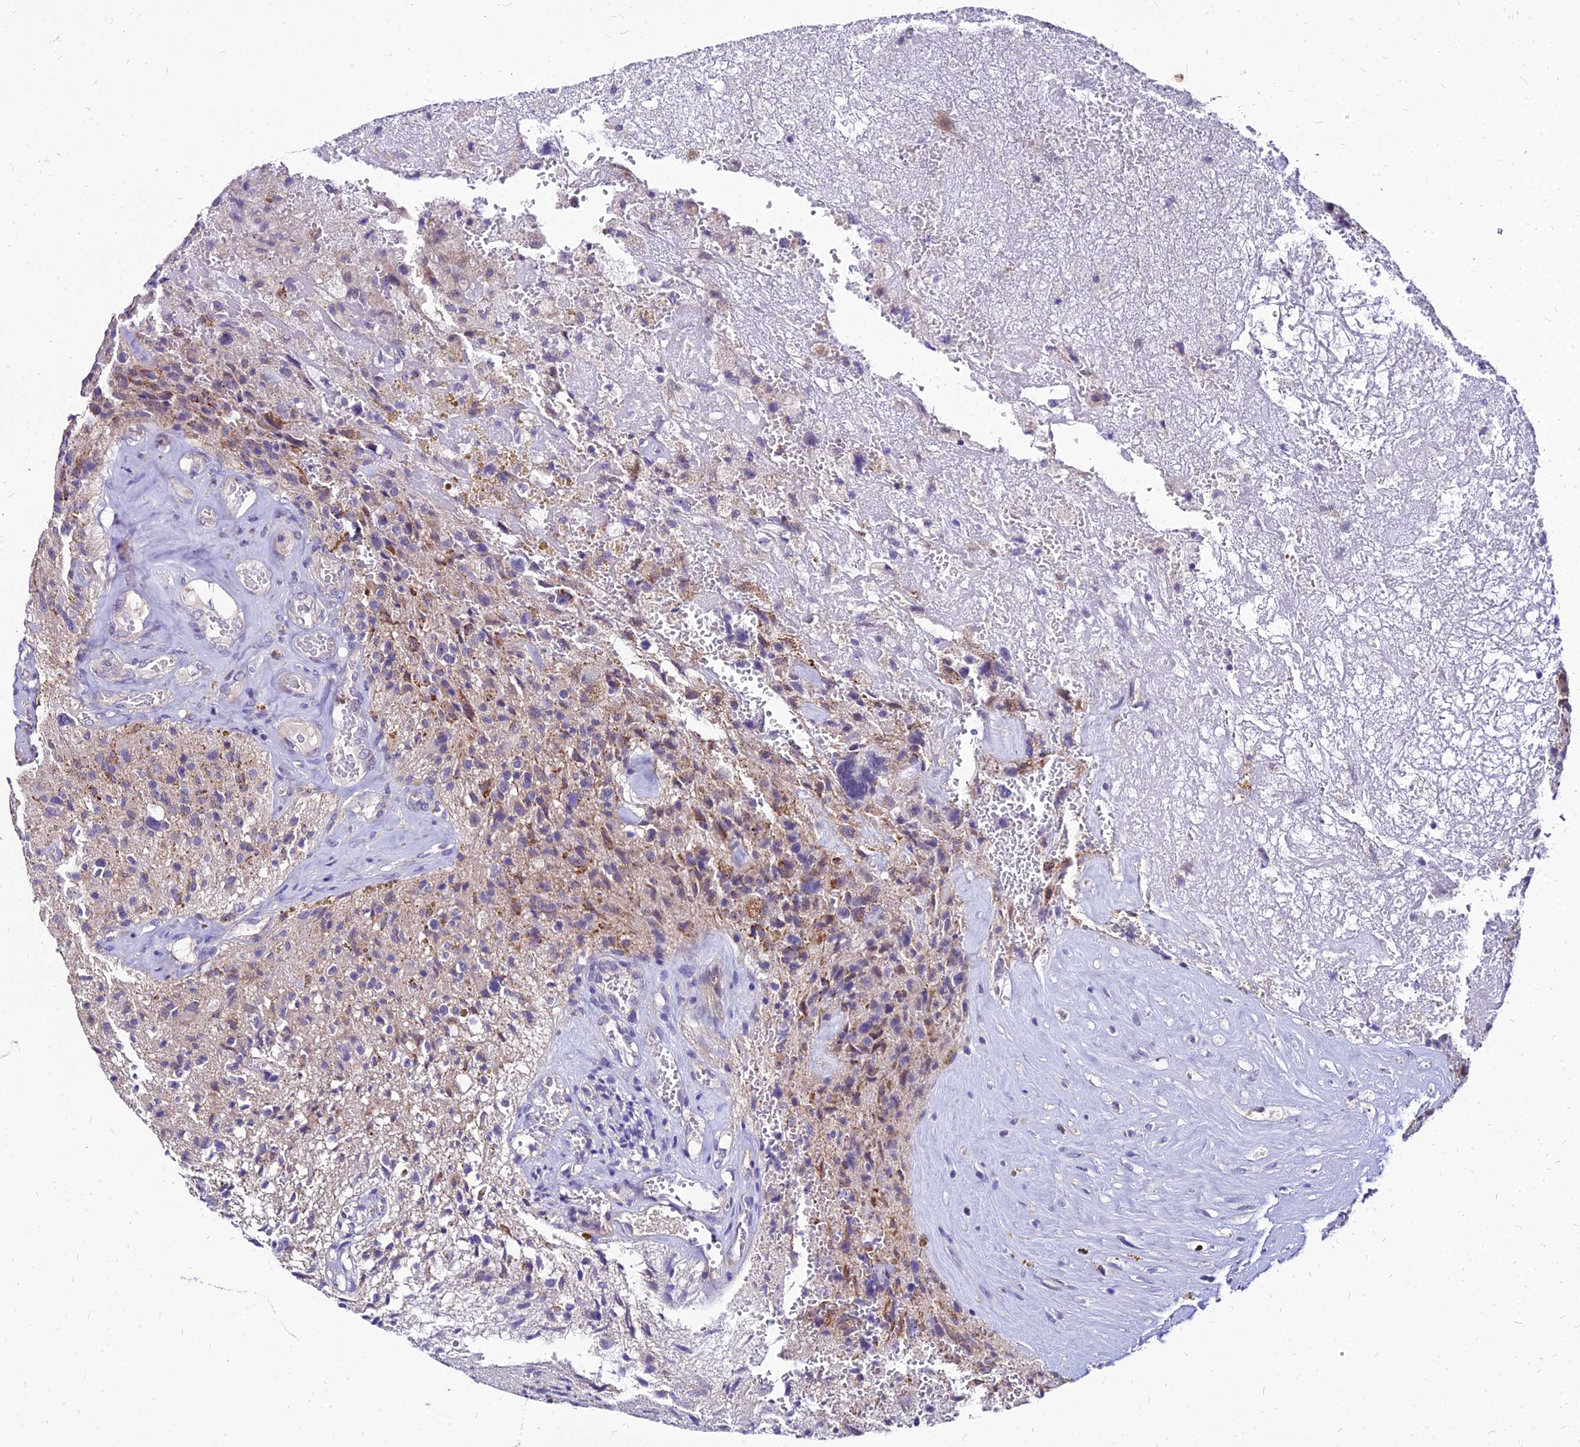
{"staining": {"intensity": "weak", "quantity": "<25%", "location": "cytoplasmic/membranous"}, "tissue": "glioma", "cell_type": "Tumor cells", "image_type": "cancer", "snomed": [{"axis": "morphology", "description": "Glioma, malignant, High grade"}, {"axis": "topography", "description": "Brain"}], "caption": "An image of human glioma is negative for staining in tumor cells. (DAB (3,3'-diaminobenzidine) immunohistochemistry, high magnification).", "gene": "YEATS2", "patient": {"sex": "male", "age": 69}}